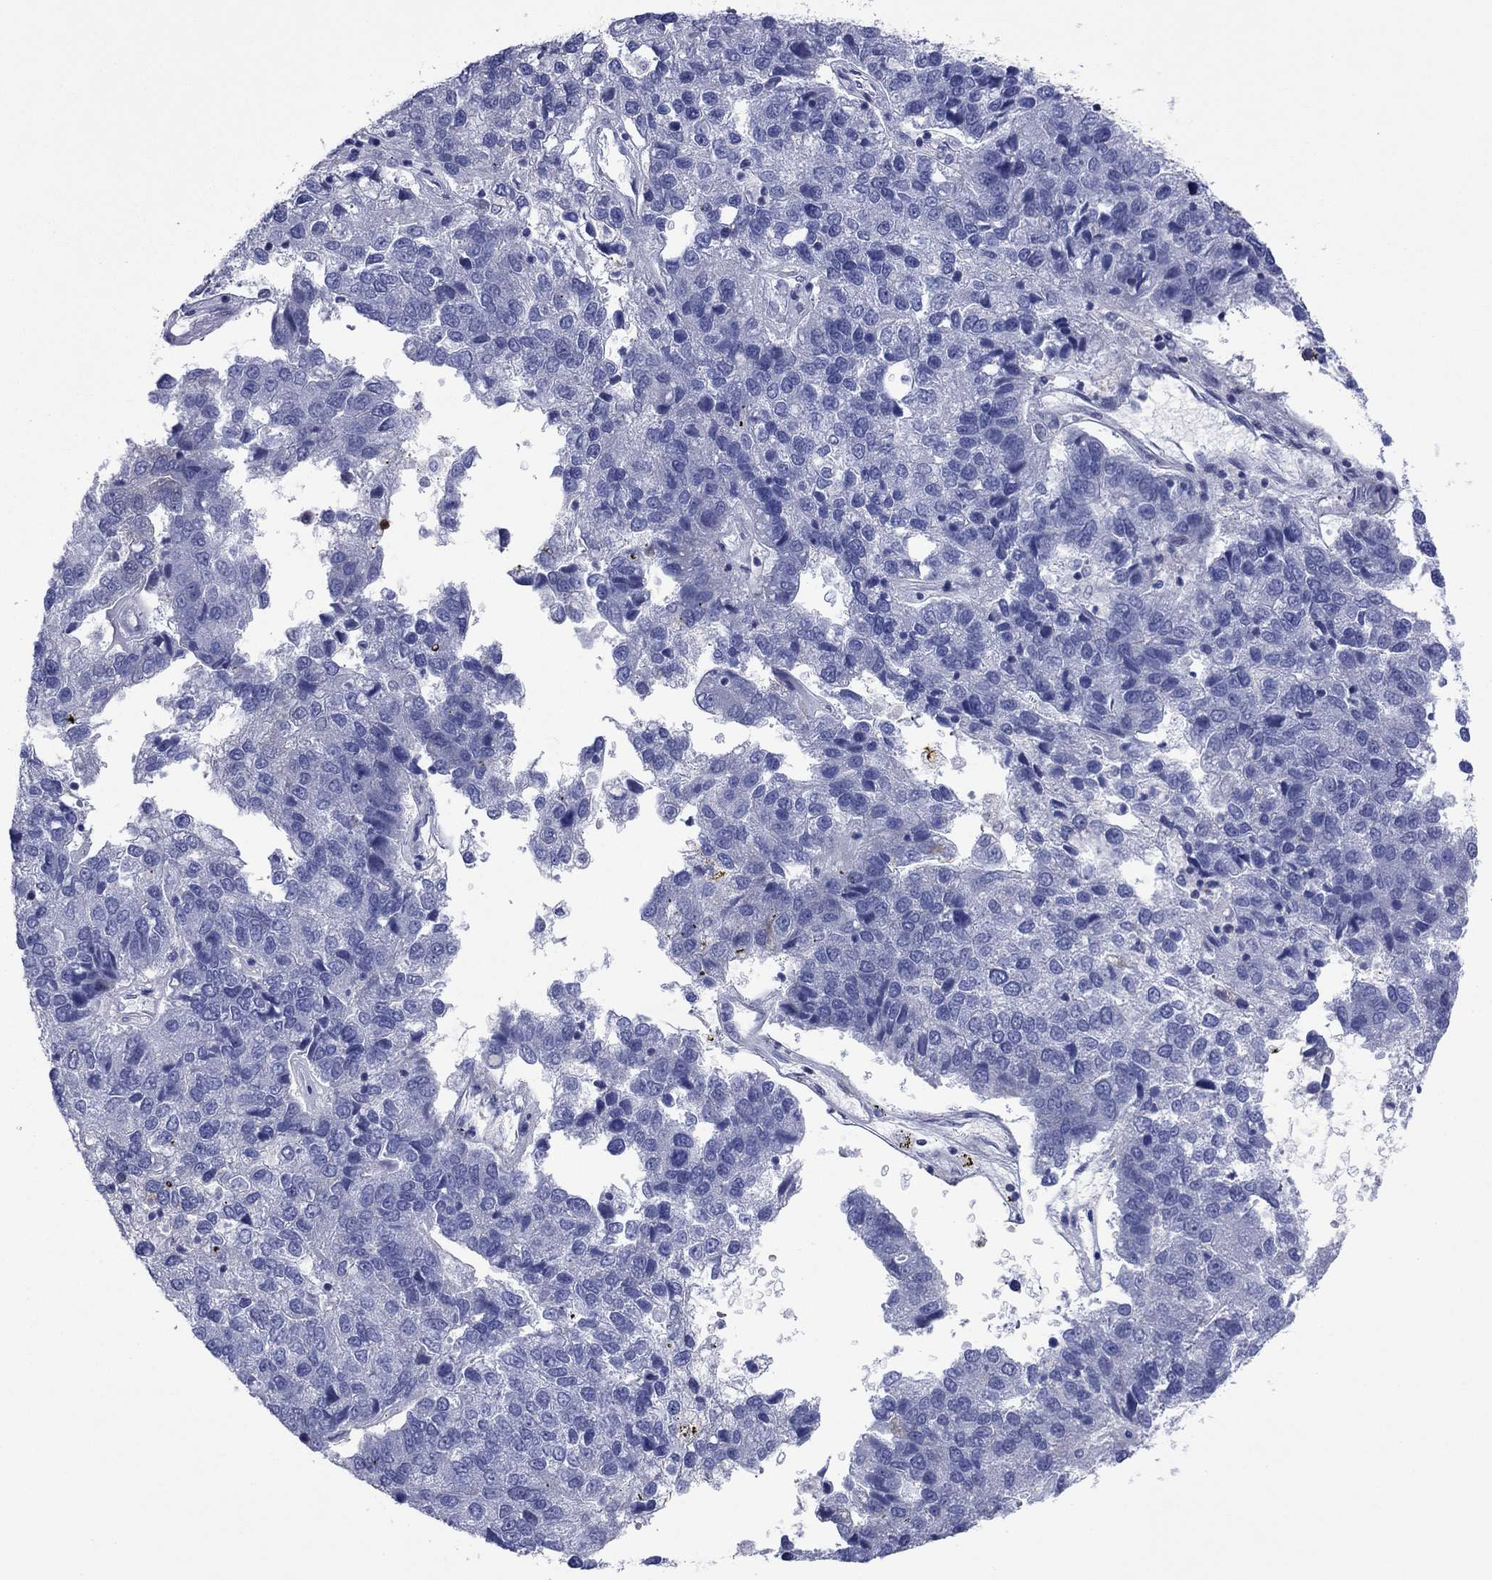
{"staining": {"intensity": "negative", "quantity": "none", "location": "none"}, "tissue": "pancreatic cancer", "cell_type": "Tumor cells", "image_type": "cancer", "snomed": [{"axis": "morphology", "description": "Adenocarcinoma, NOS"}, {"axis": "topography", "description": "Pancreas"}], "caption": "Immunohistochemical staining of human pancreatic cancer shows no significant staining in tumor cells.", "gene": "GPR155", "patient": {"sex": "female", "age": 61}}